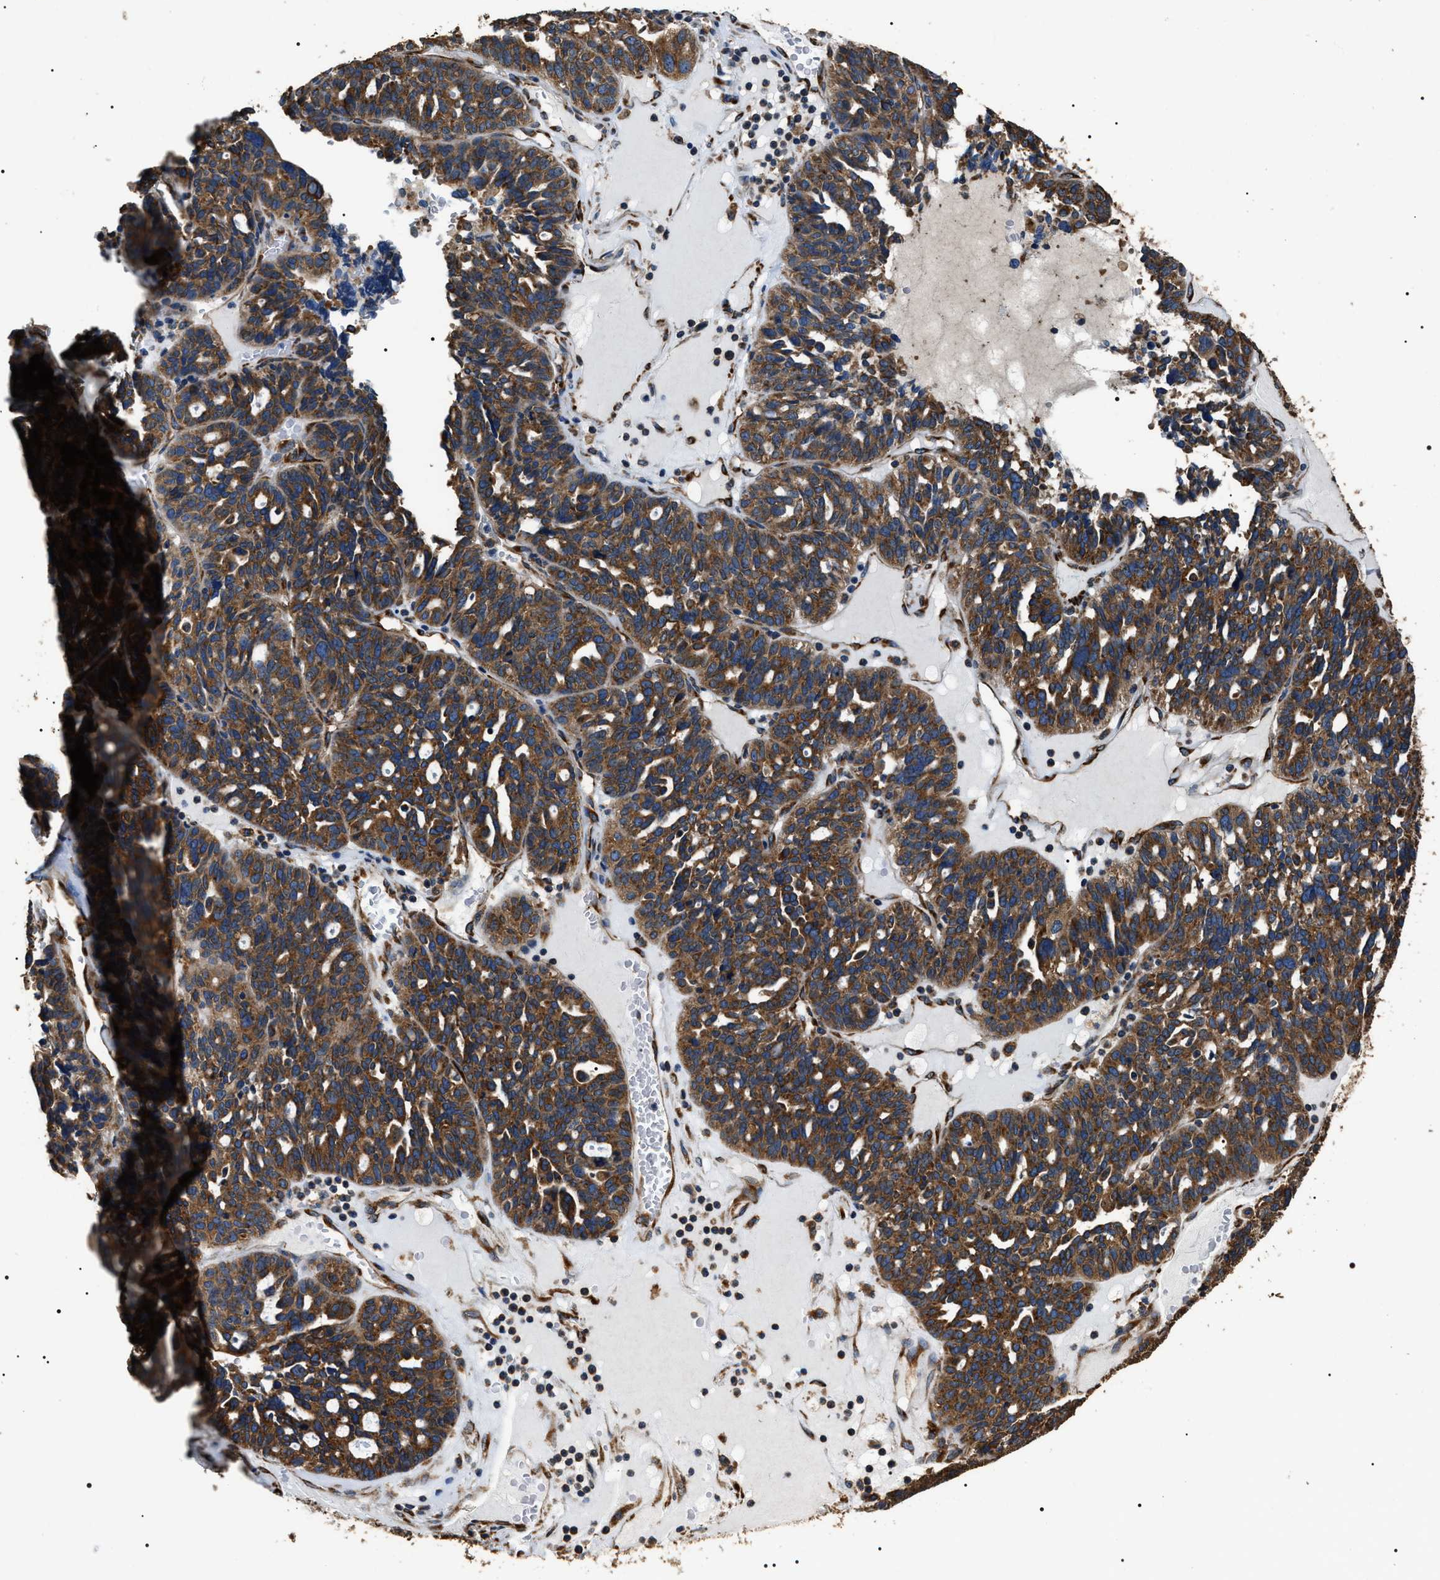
{"staining": {"intensity": "moderate", "quantity": ">75%", "location": "cytoplasmic/membranous"}, "tissue": "ovarian cancer", "cell_type": "Tumor cells", "image_type": "cancer", "snomed": [{"axis": "morphology", "description": "Cystadenocarcinoma, serous, NOS"}, {"axis": "topography", "description": "Ovary"}], "caption": "Human serous cystadenocarcinoma (ovarian) stained with a brown dye demonstrates moderate cytoplasmic/membranous positive positivity in approximately >75% of tumor cells.", "gene": "KTN1", "patient": {"sex": "female", "age": 59}}